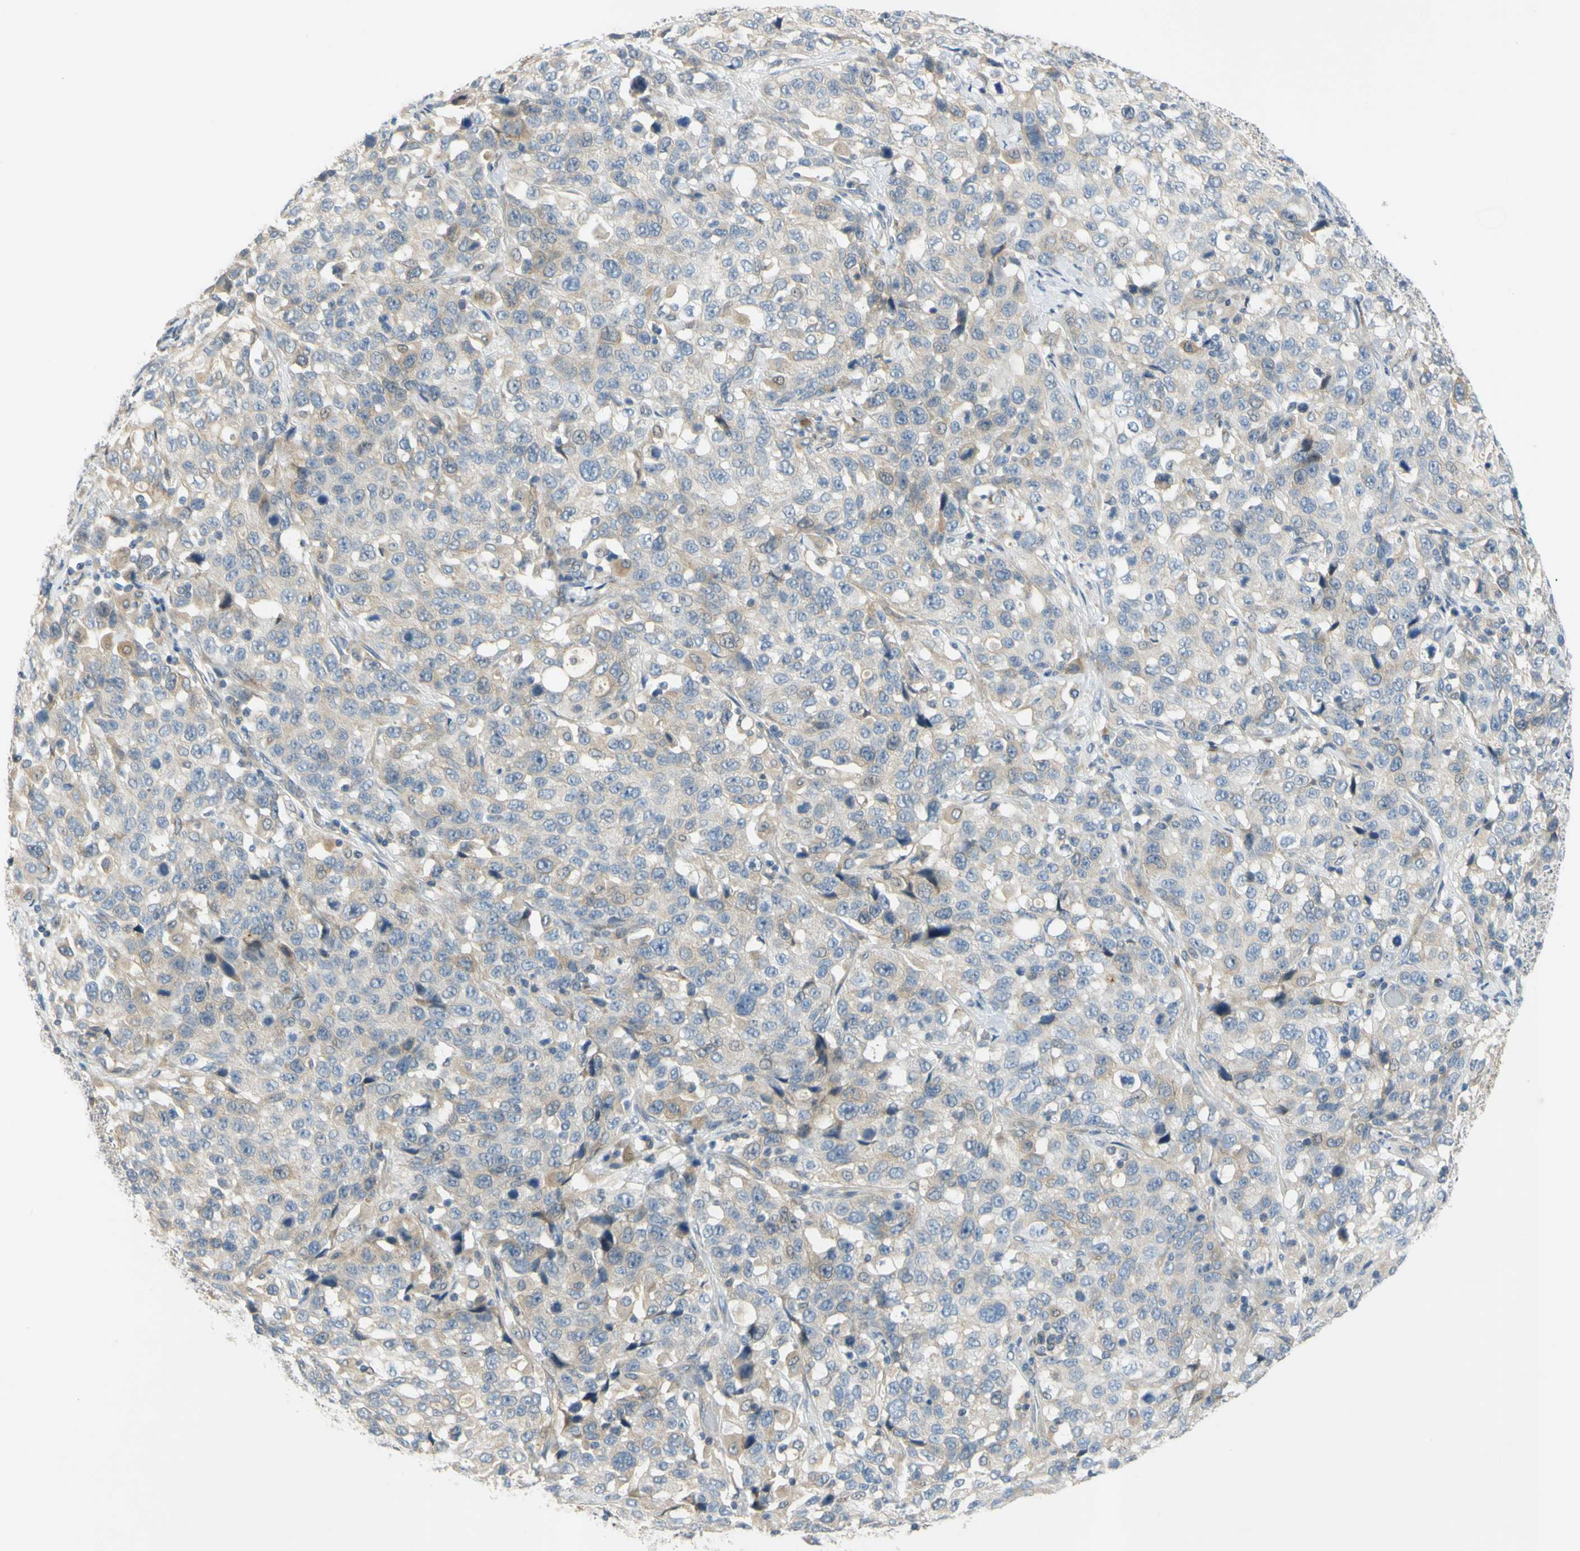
{"staining": {"intensity": "weak", "quantity": "<25%", "location": "cytoplasmic/membranous"}, "tissue": "stomach cancer", "cell_type": "Tumor cells", "image_type": "cancer", "snomed": [{"axis": "morphology", "description": "Normal tissue, NOS"}, {"axis": "morphology", "description": "Adenocarcinoma, NOS"}, {"axis": "topography", "description": "Stomach"}], "caption": "DAB immunohistochemical staining of stomach cancer exhibits no significant positivity in tumor cells.", "gene": "CCNB2", "patient": {"sex": "male", "age": 48}}